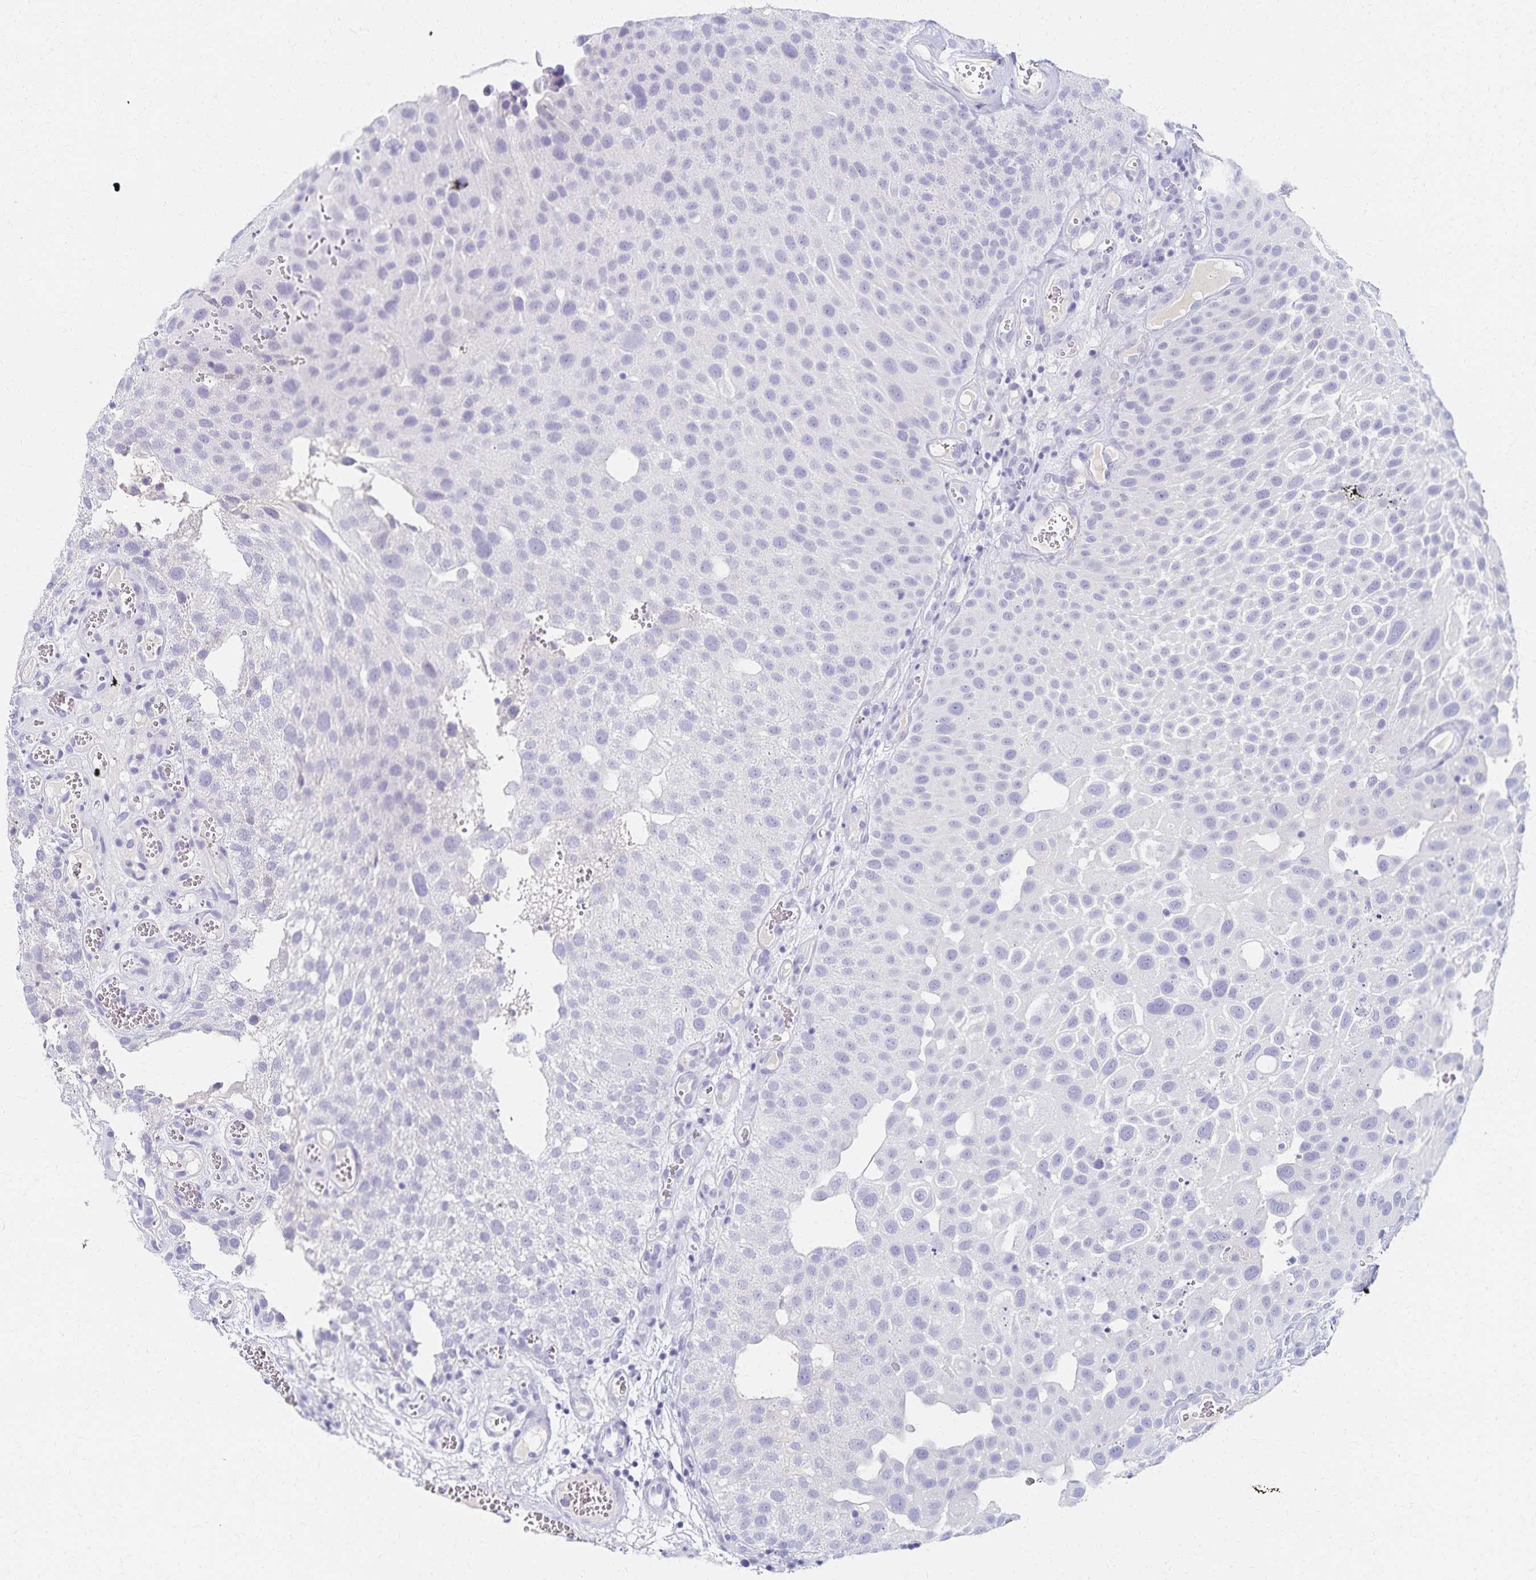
{"staining": {"intensity": "negative", "quantity": "none", "location": "none"}, "tissue": "urothelial cancer", "cell_type": "Tumor cells", "image_type": "cancer", "snomed": [{"axis": "morphology", "description": "Urothelial carcinoma, Low grade"}, {"axis": "topography", "description": "Urinary bladder"}], "caption": "Protein analysis of urothelial carcinoma (low-grade) shows no significant expression in tumor cells.", "gene": "C2orf50", "patient": {"sex": "male", "age": 72}}